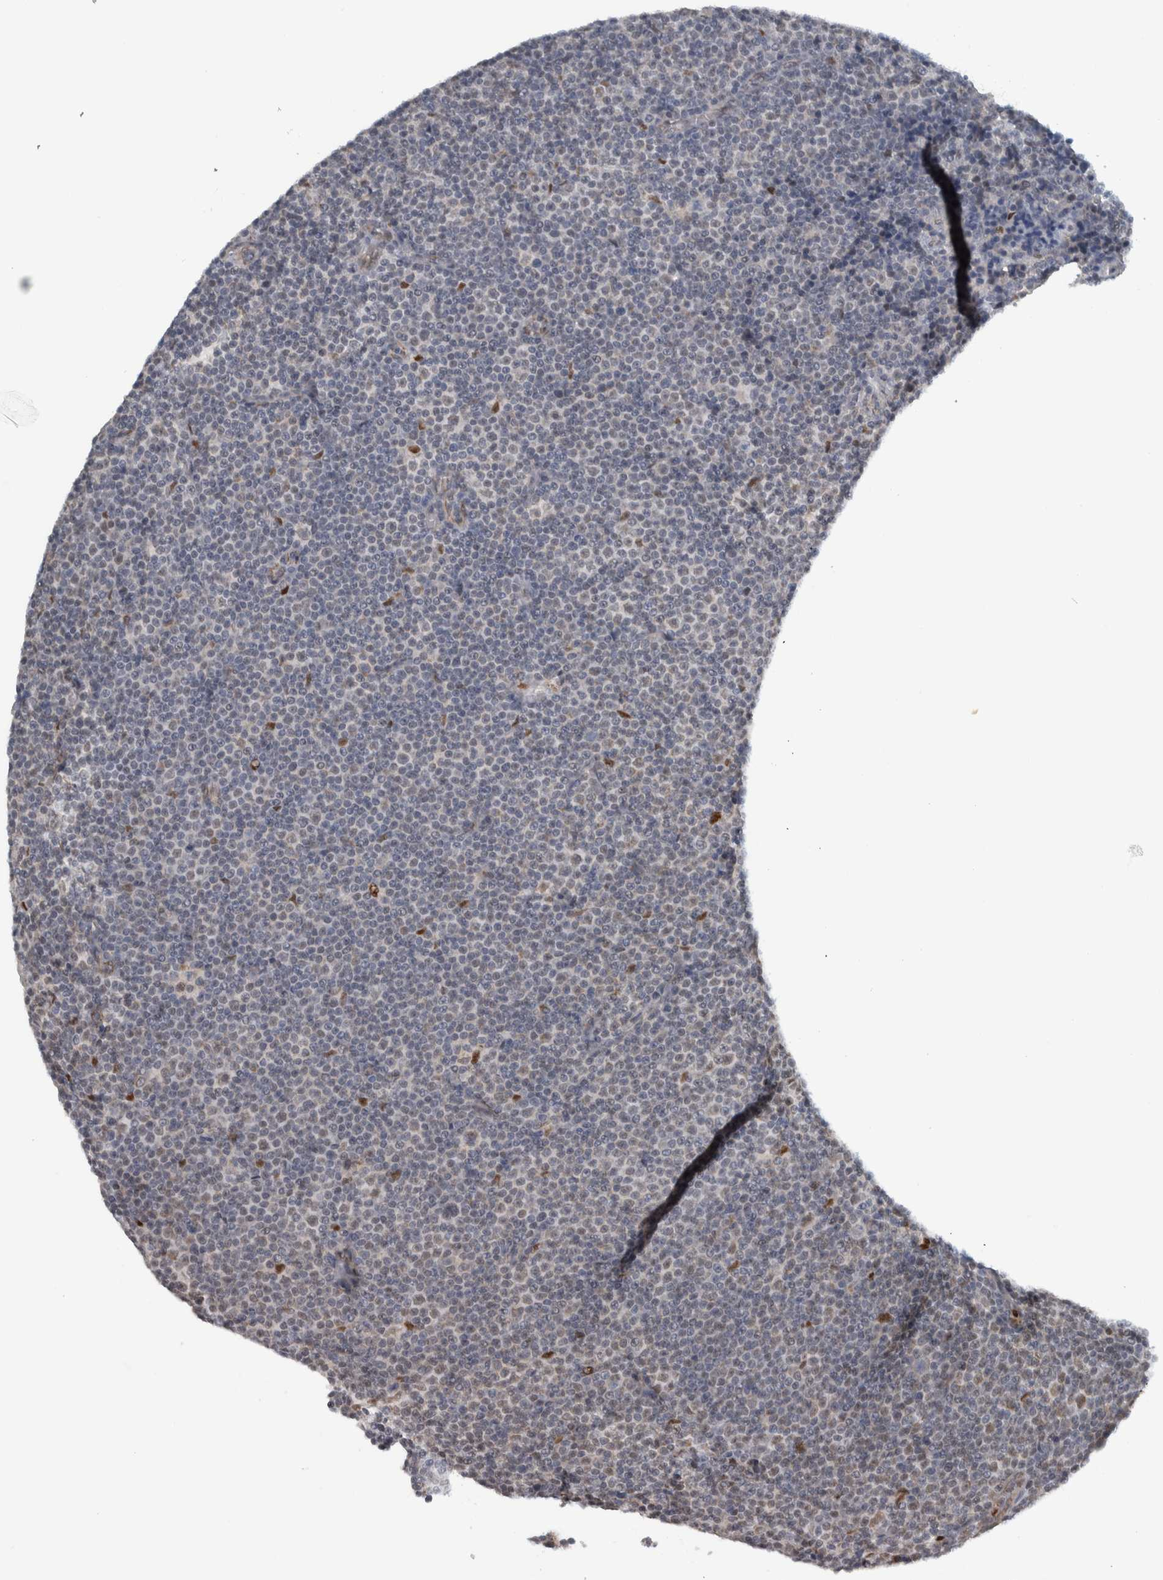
{"staining": {"intensity": "negative", "quantity": "none", "location": "none"}, "tissue": "lymphoma", "cell_type": "Tumor cells", "image_type": "cancer", "snomed": [{"axis": "morphology", "description": "Malignant lymphoma, non-Hodgkin's type, Low grade"}, {"axis": "topography", "description": "Lymph node"}], "caption": "Histopathology image shows no significant protein positivity in tumor cells of low-grade malignant lymphoma, non-Hodgkin's type. (DAB immunohistochemistry with hematoxylin counter stain).", "gene": "ADPRM", "patient": {"sex": "female", "age": 67}}